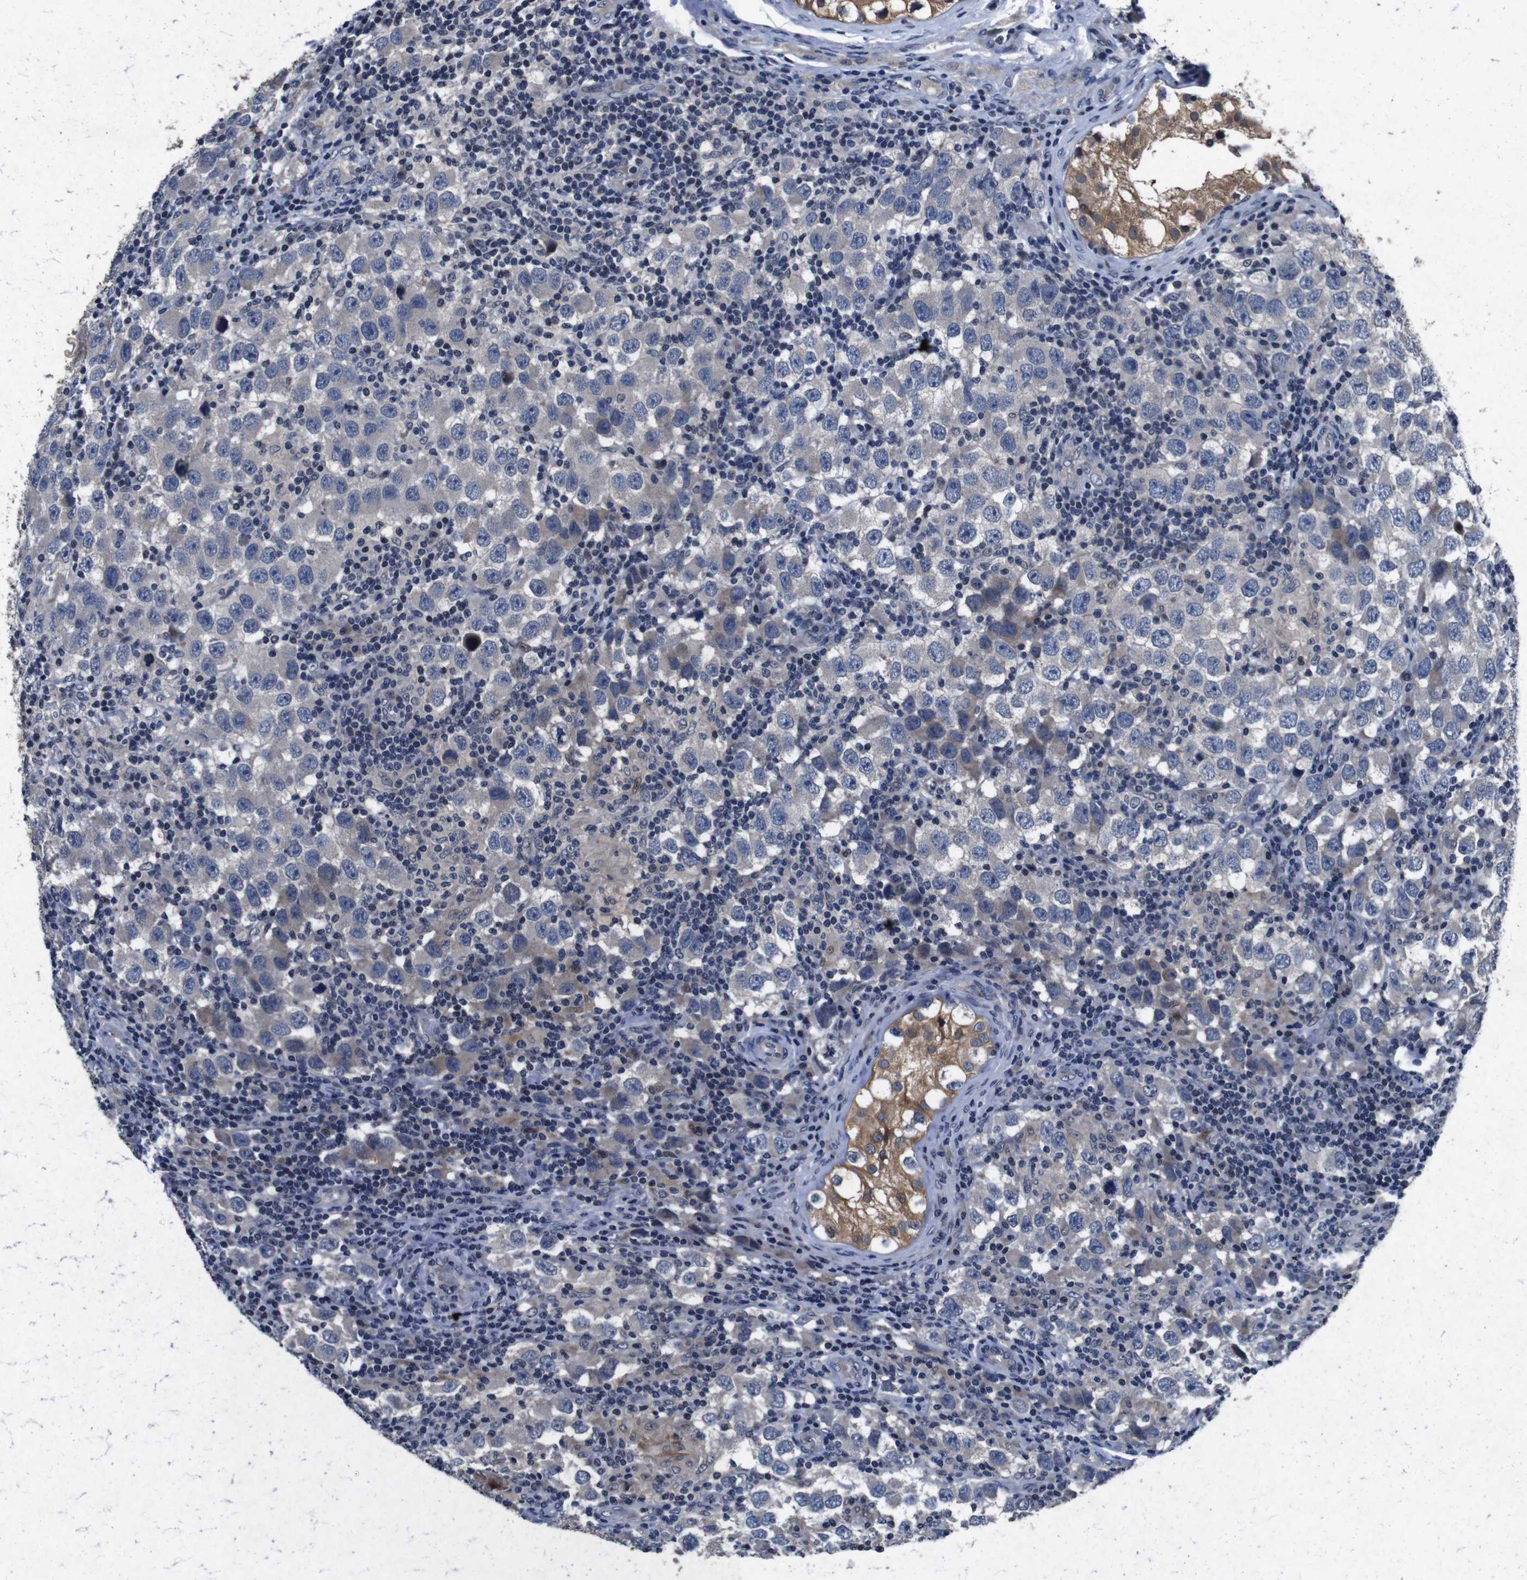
{"staining": {"intensity": "negative", "quantity": "none", "location": "none"}, "tissue": "testis cancer", "cell_type": "Tumor cells", "image_type": "cancer", "snomed": [{"axis": "morphology", "description": "Carcinoma, Embryonal, NOS"}, {"axis": "topography", "description": "Testis"}], "caption": "An IHC micrograph of testis embryonal carcinoma is shown. There is no staining in tumor cells of testis embryonal carcinoma.", "gene": "AKT3", "patient": {"sex": "male", "age": 21}}